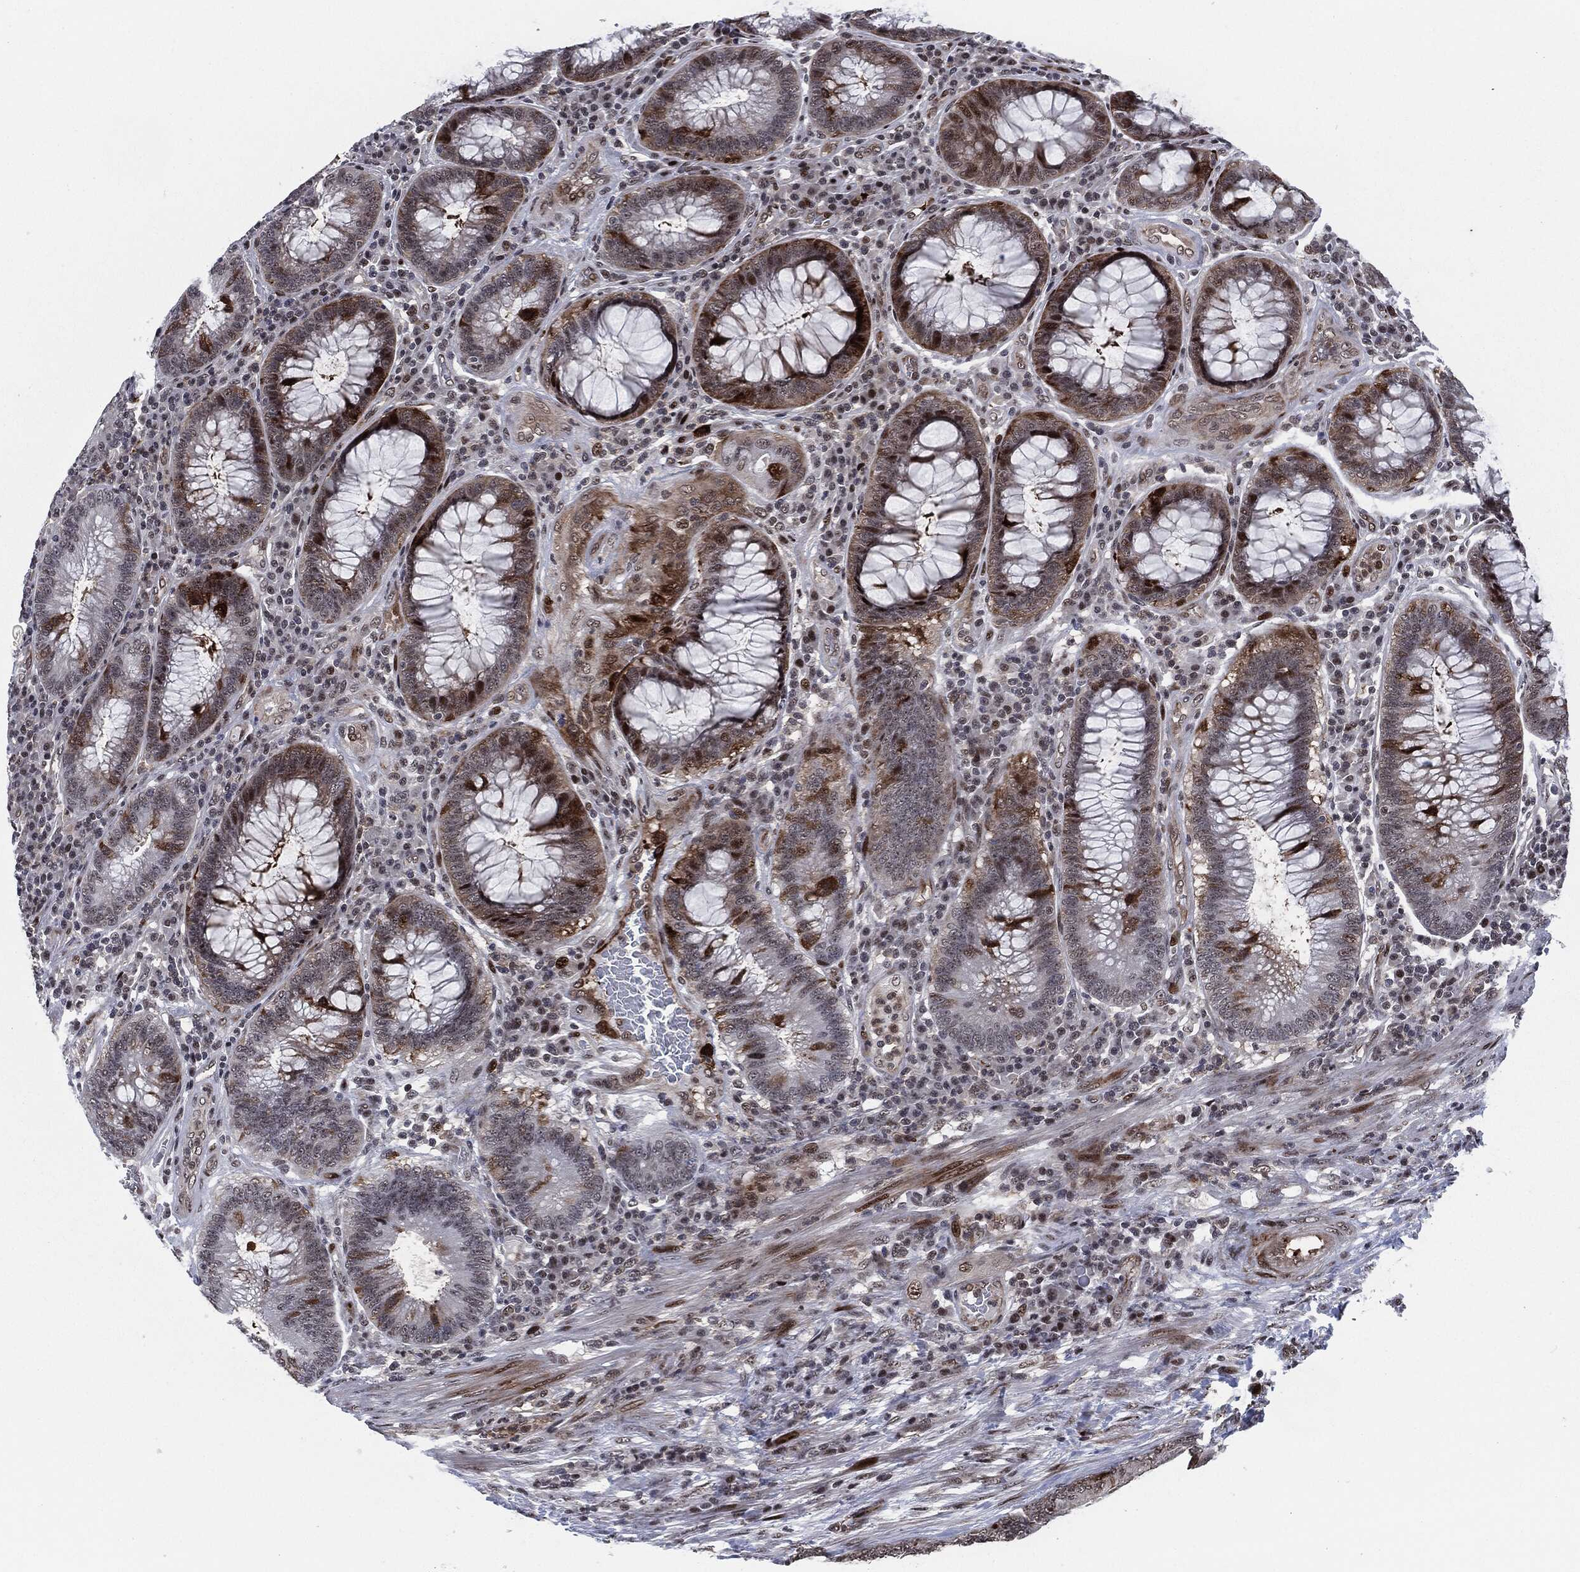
{"staining": {"intensity": "strong", "quantity": "<25%", "location": "cytoplasmic/membranous,nuclear"}, "tissue": "colorectal cancer", "cell_type": "Tumor cells", "image_type": "cancer", "snomed": [{"axis": "morphology", "description": "Adenocarcinoma, NOS"}, {"axis": "topography", "description": "Colon"}], "caption": "Strong cytoplasmic/membranous and nuclear protein positivity is seen in approximately <25% of tumor cells in colorectal adenocarcinoma.", "gene": "AKT2", "patient": {"sex": "female", "age": 67}}